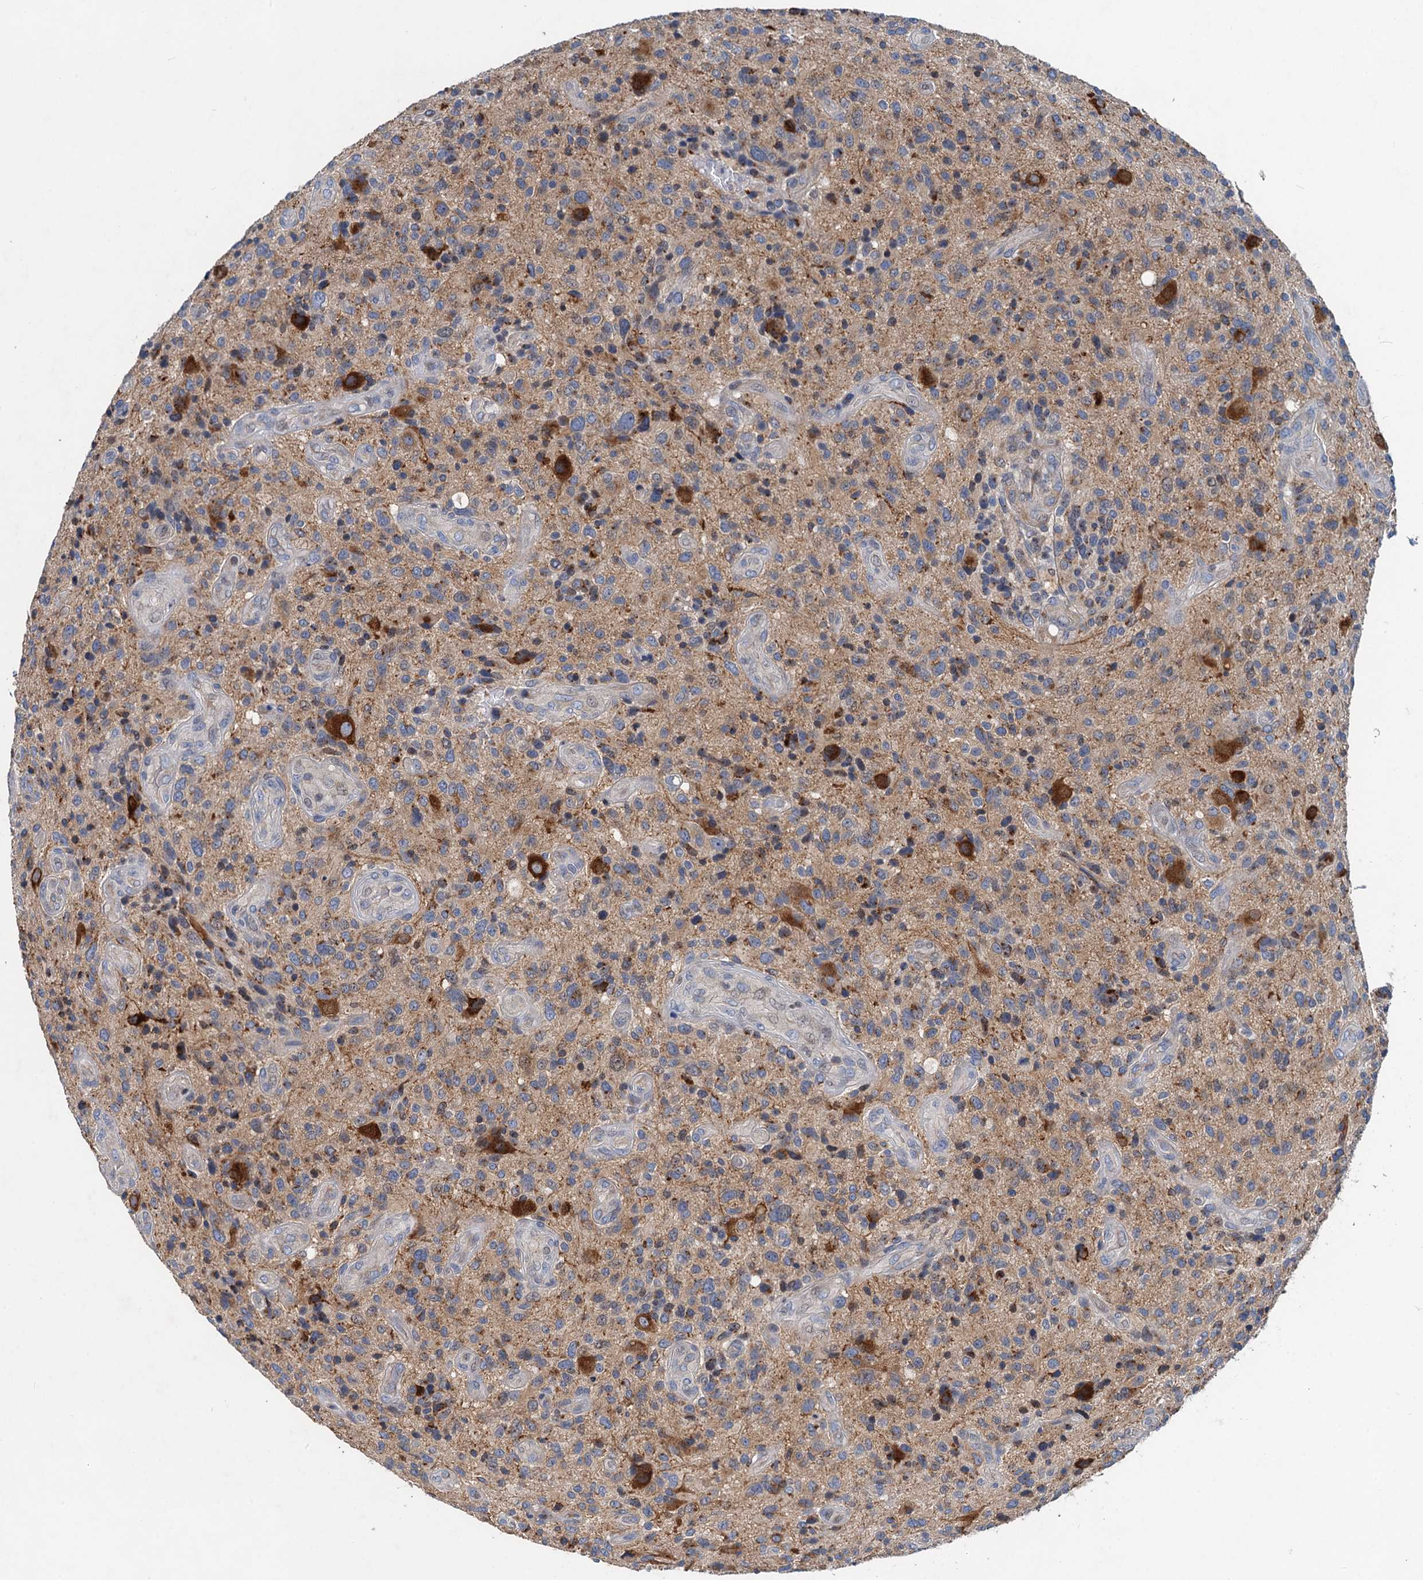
{"staining": {"intensity": "weak", "quantity": ">75%", "location": "cytoplasmic/membranous"}, "tissue": "glioma", "cell_type": "Tumor cells", "image_type": "cancer", "snomed": [{"axis": "morphology", "description": "Glioma, malignant, High grade"}, {"axis": "topography", "description": "Brain"}], "caption": "Immunohistochemical staining of human malignant glioma (high-grade) demonstrates weak cytoplasmic/membranous protein positivity in about >75% of tumor cells.", "gene": "NBEA", "patient": {"sex": "male", "age": 47}}